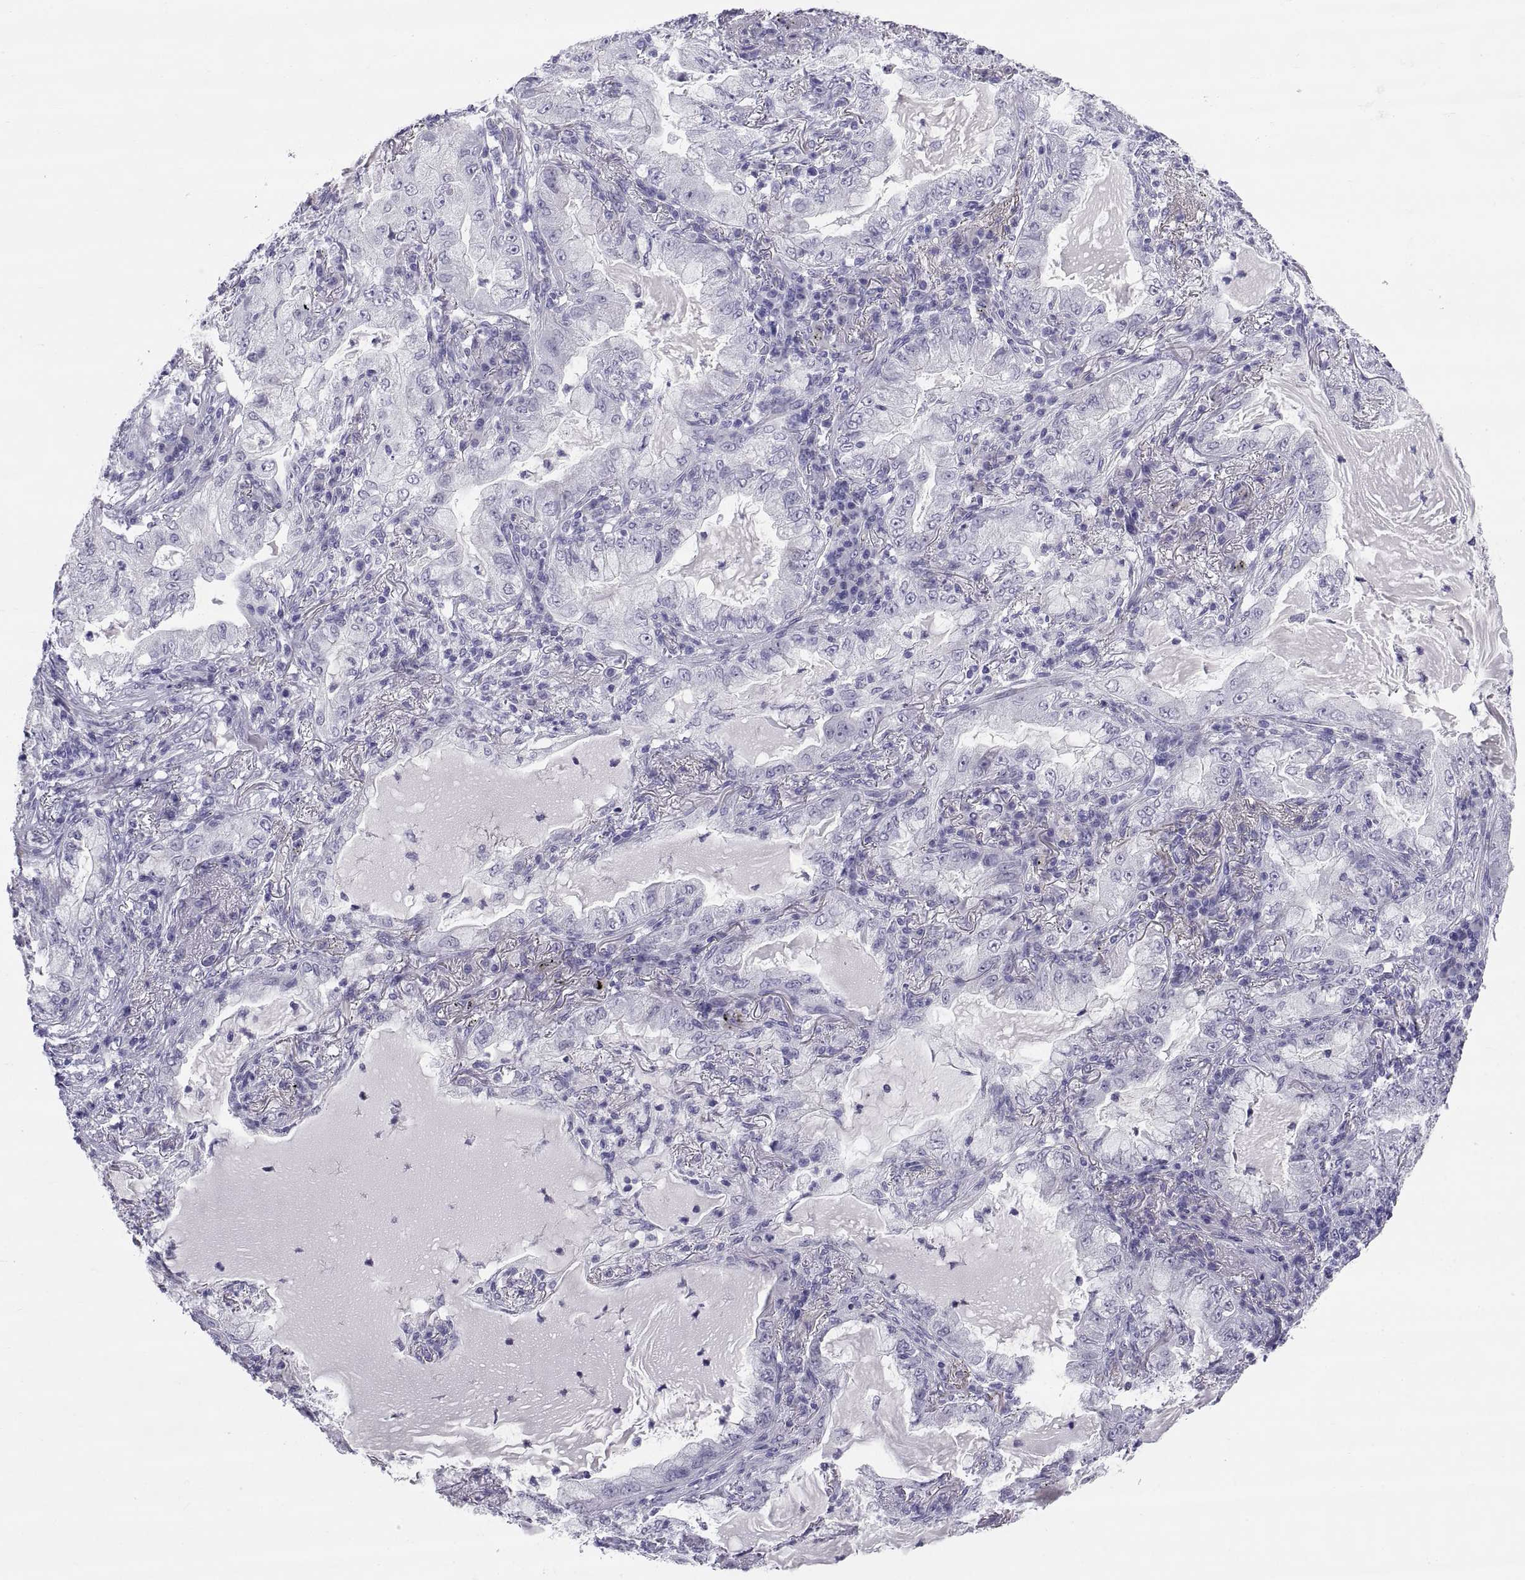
{"staining": {"intensity": "negative", "quantity": "none", "location": "none"}, "tissue": "lung cancer", "cell_type": "Tumor cells", "image_type": "cancer", "snomed": [{"axis": "morphology", "description": "Adenocarcinoma, NOS"}, {"axis": "topography", "description": "Lung"}], "caption": "There is no significant staining in tumor cells of lung cancer (adenocarcinoma).", "gene": "TEX13A", "patient": {"sex": "female", "age": 73}}